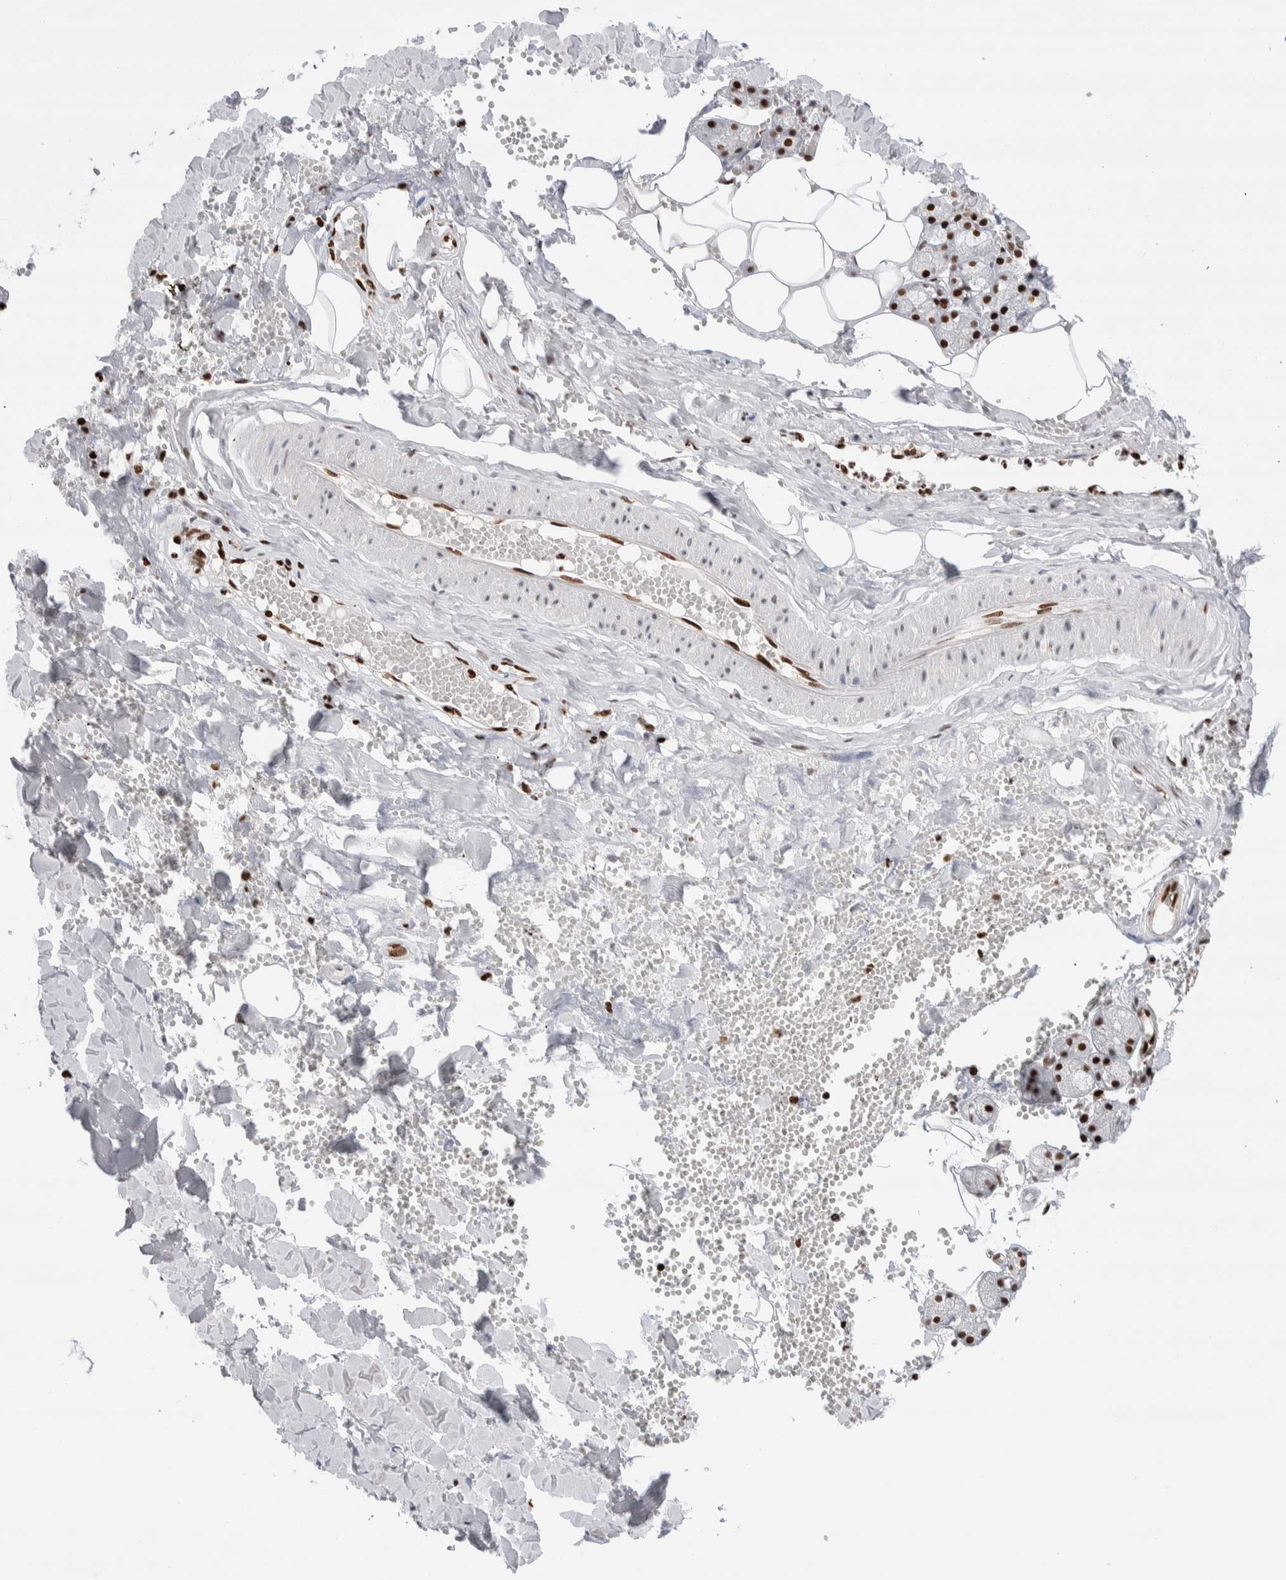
{"staining": {"intensity": "strong", "quantity": ">75%", "location": "nuclear"}, "tissue": "salivary gland", "cell_type": "Glandular cells", "image_type": "normal", "snomed": [{"axis": "morphology", "description": "Normal tissue, NOS"}, {"axis": "topography", "description": "Salivary gland"}], "caption": "Salivary gland stained with a brown dye demonstrates strong nuclear positive expression in about >75% of glandular cells.", "gene": "C17orf49", "patient": {"sex": "male", "age": 62}}